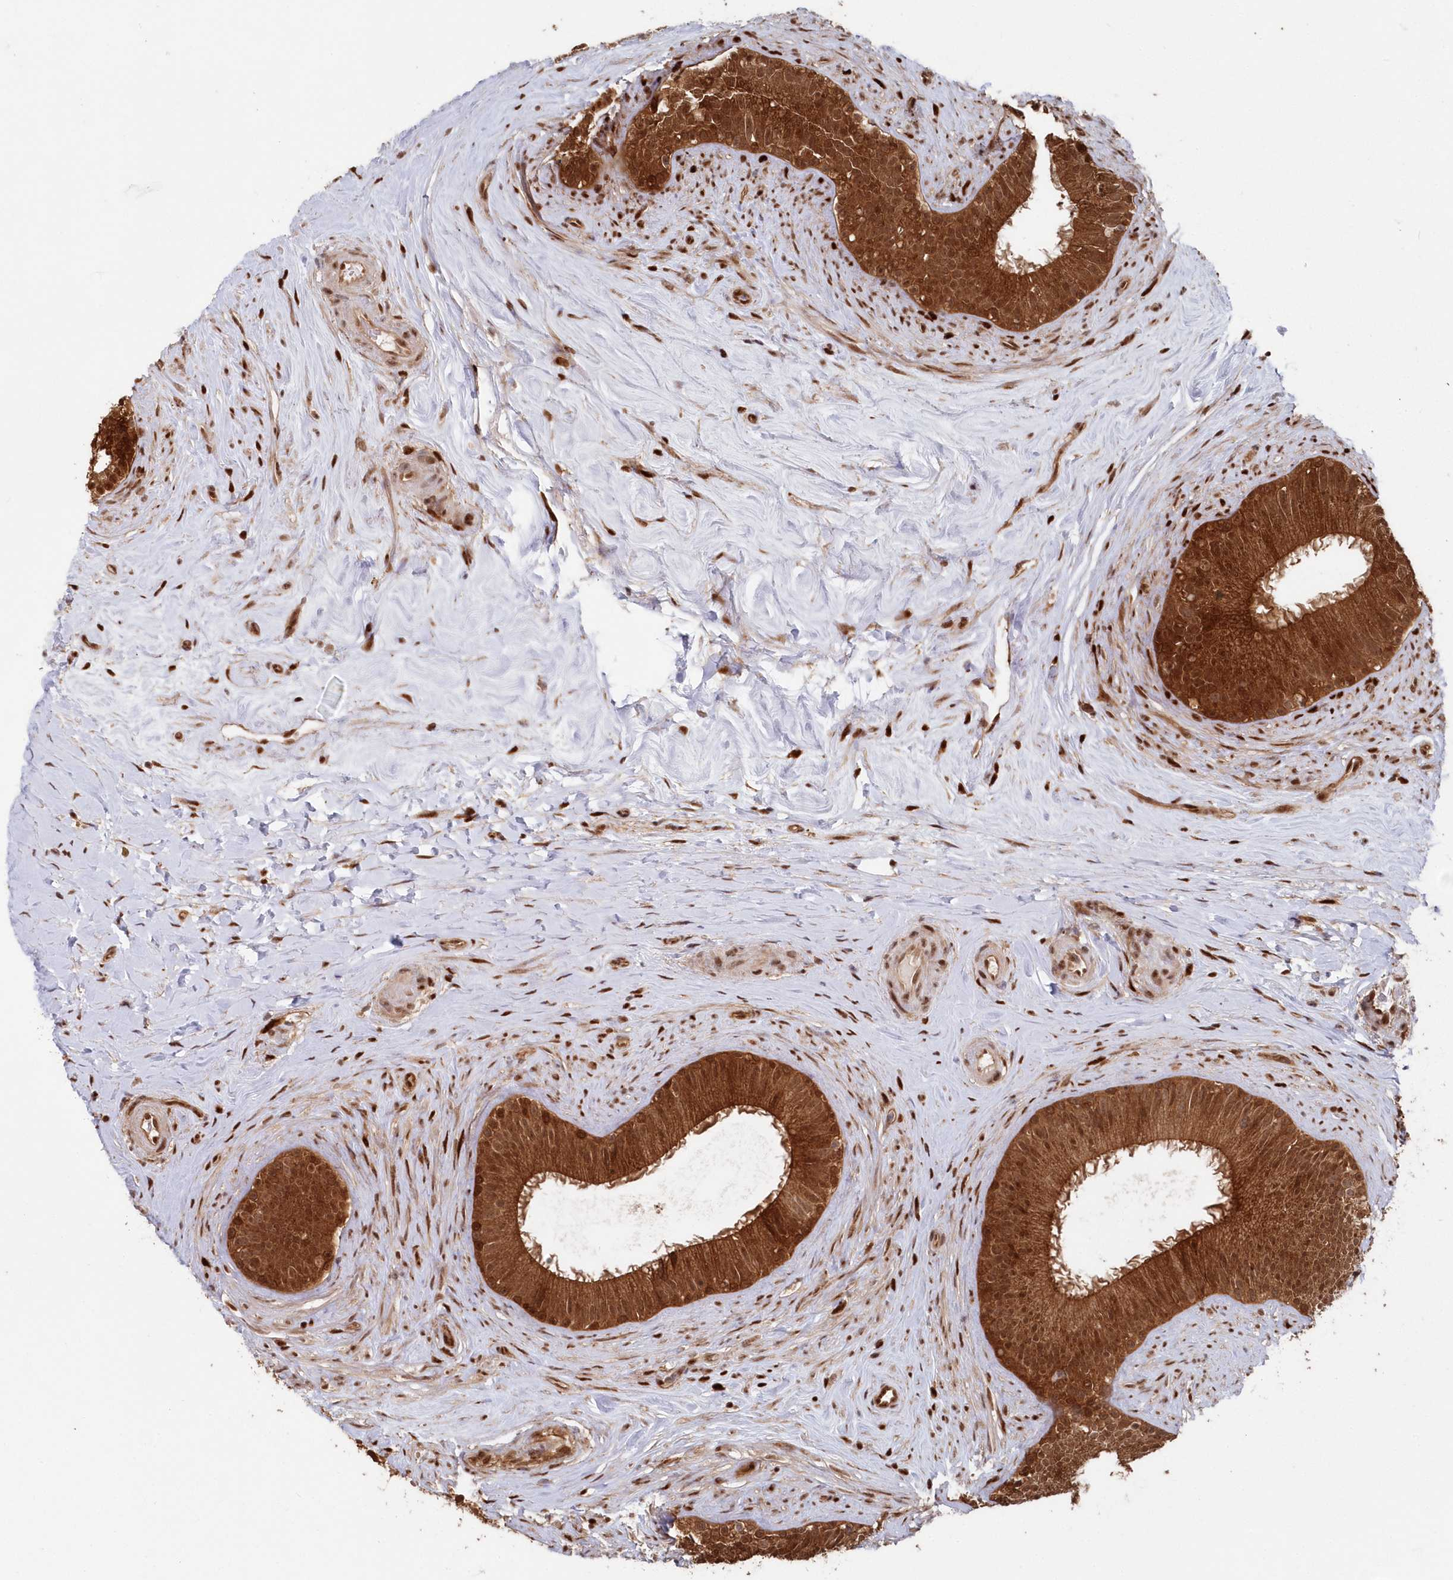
{"staining": {"intensity": "strong", "quantity": ">75%", "location": "cytoplasmic/membranous,nuclear"}, "tissue": "epididymis", "cell_type": "Glandular cells", "image_type": "normal", "snomed": [{"axis": "morphology", "description": "Normal tissue, NOS"}, {"axis": "topography", "description": "Epididymis"}], "caption": "A brown stain shows strong cytoplasmic/membranous,nuclear expression of a protein in glandular cells of unremarkable epididymis. (DAB = brown stain, brightfield microscopy at high magnification).", "gene": "ABHD14B", "patient": {"sex": "male", "age": 84}}